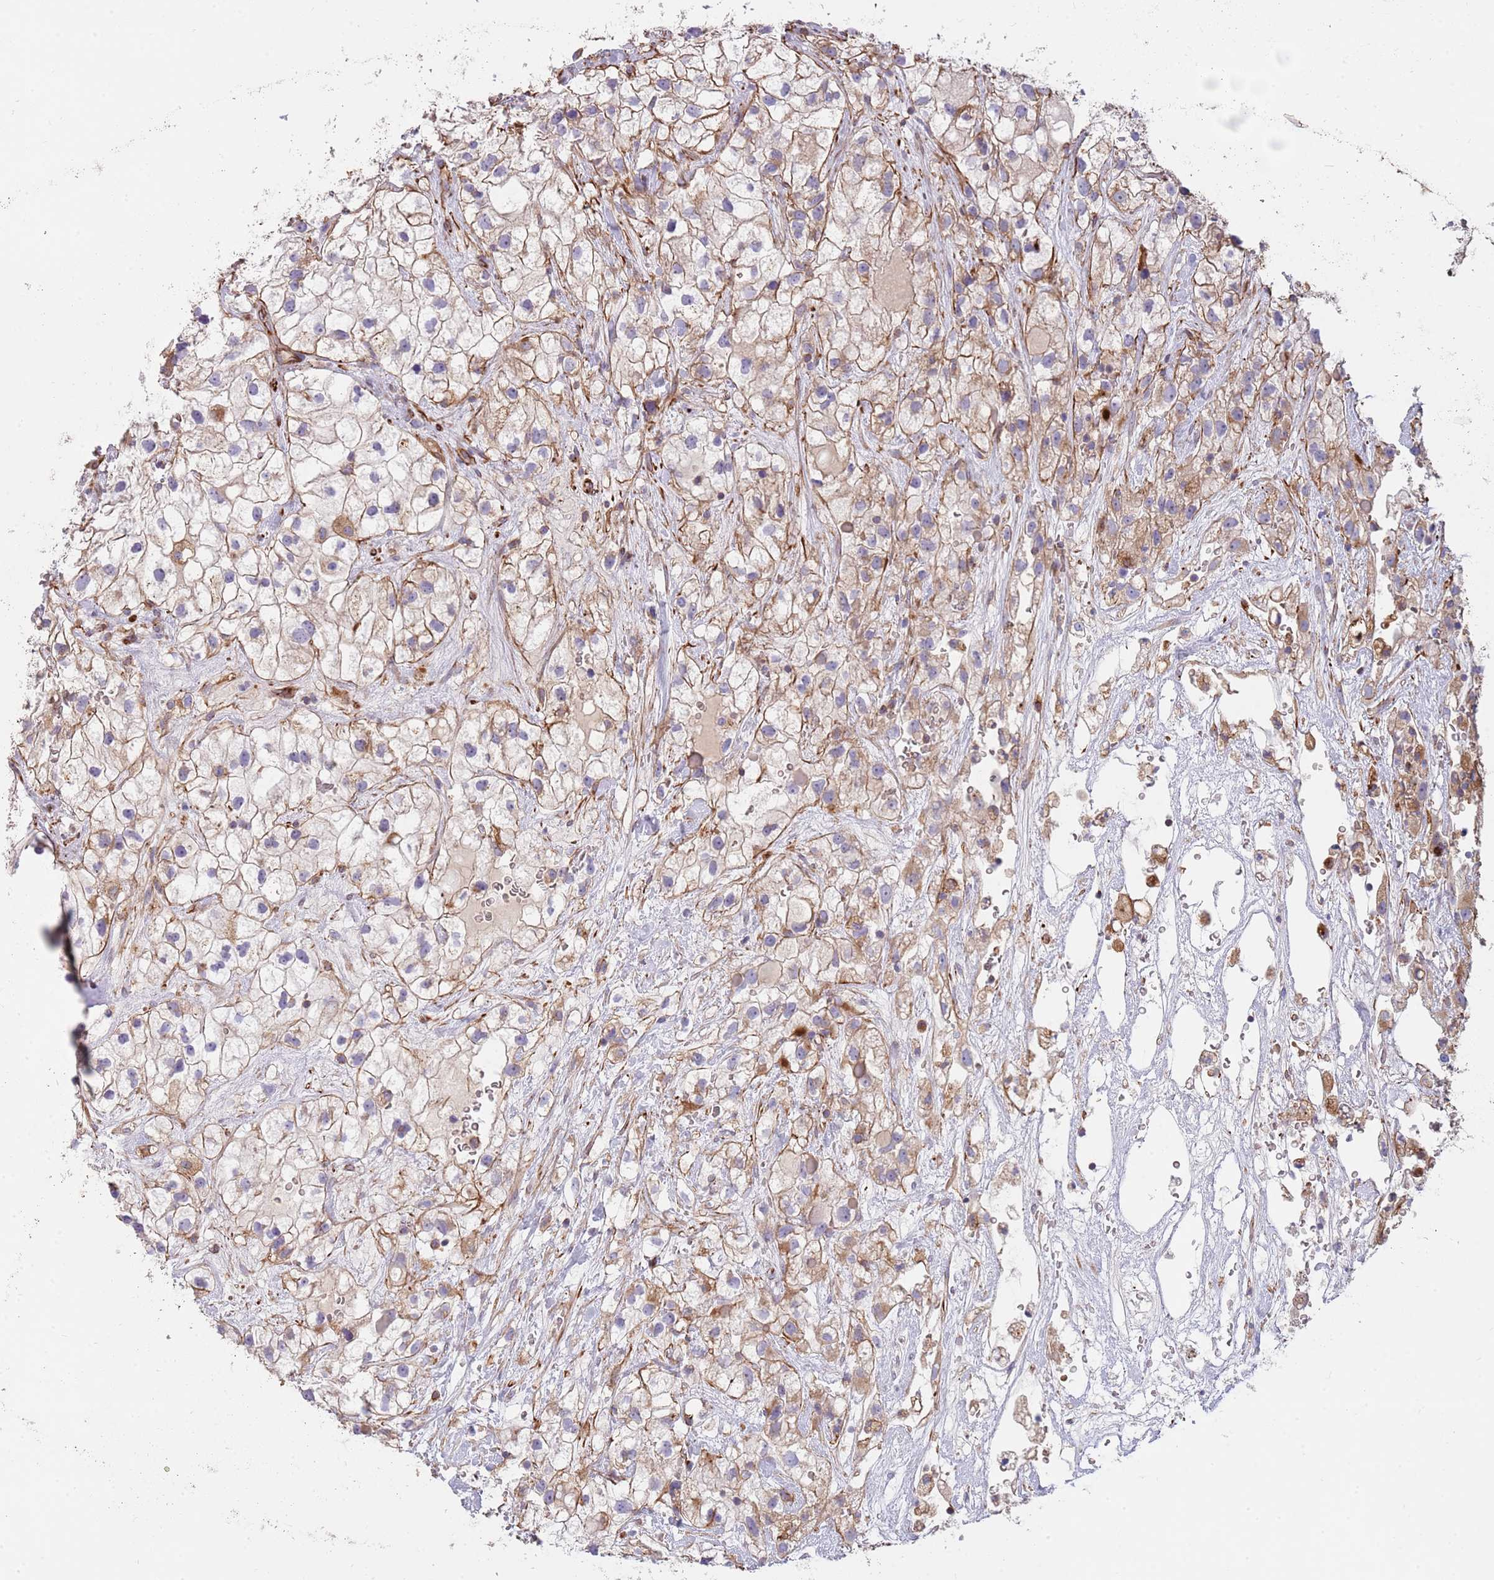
{"staining": {"intensity": "moderate", "quantity": "25%-75%", "location": "cytoplasmic/membranous"}, "tissue": "renal cancer", "cell_type": "Tumor cells", "image_type": "cancer", "snomed": [{"axis": "morphology", "description": "Adenocarcinoma, NOS"}, {"axis": "topography", "description": "Kidney"}], "caption": "Immunohistochemical staining of human renal cancer (adenocarcinoma) reveals moderate cytoplasmic/membranous protein expression in approximately 25%-75% of tumor cells.", "gene": "MOGAT1", "patient": {"sex": "male", "age": 59}}